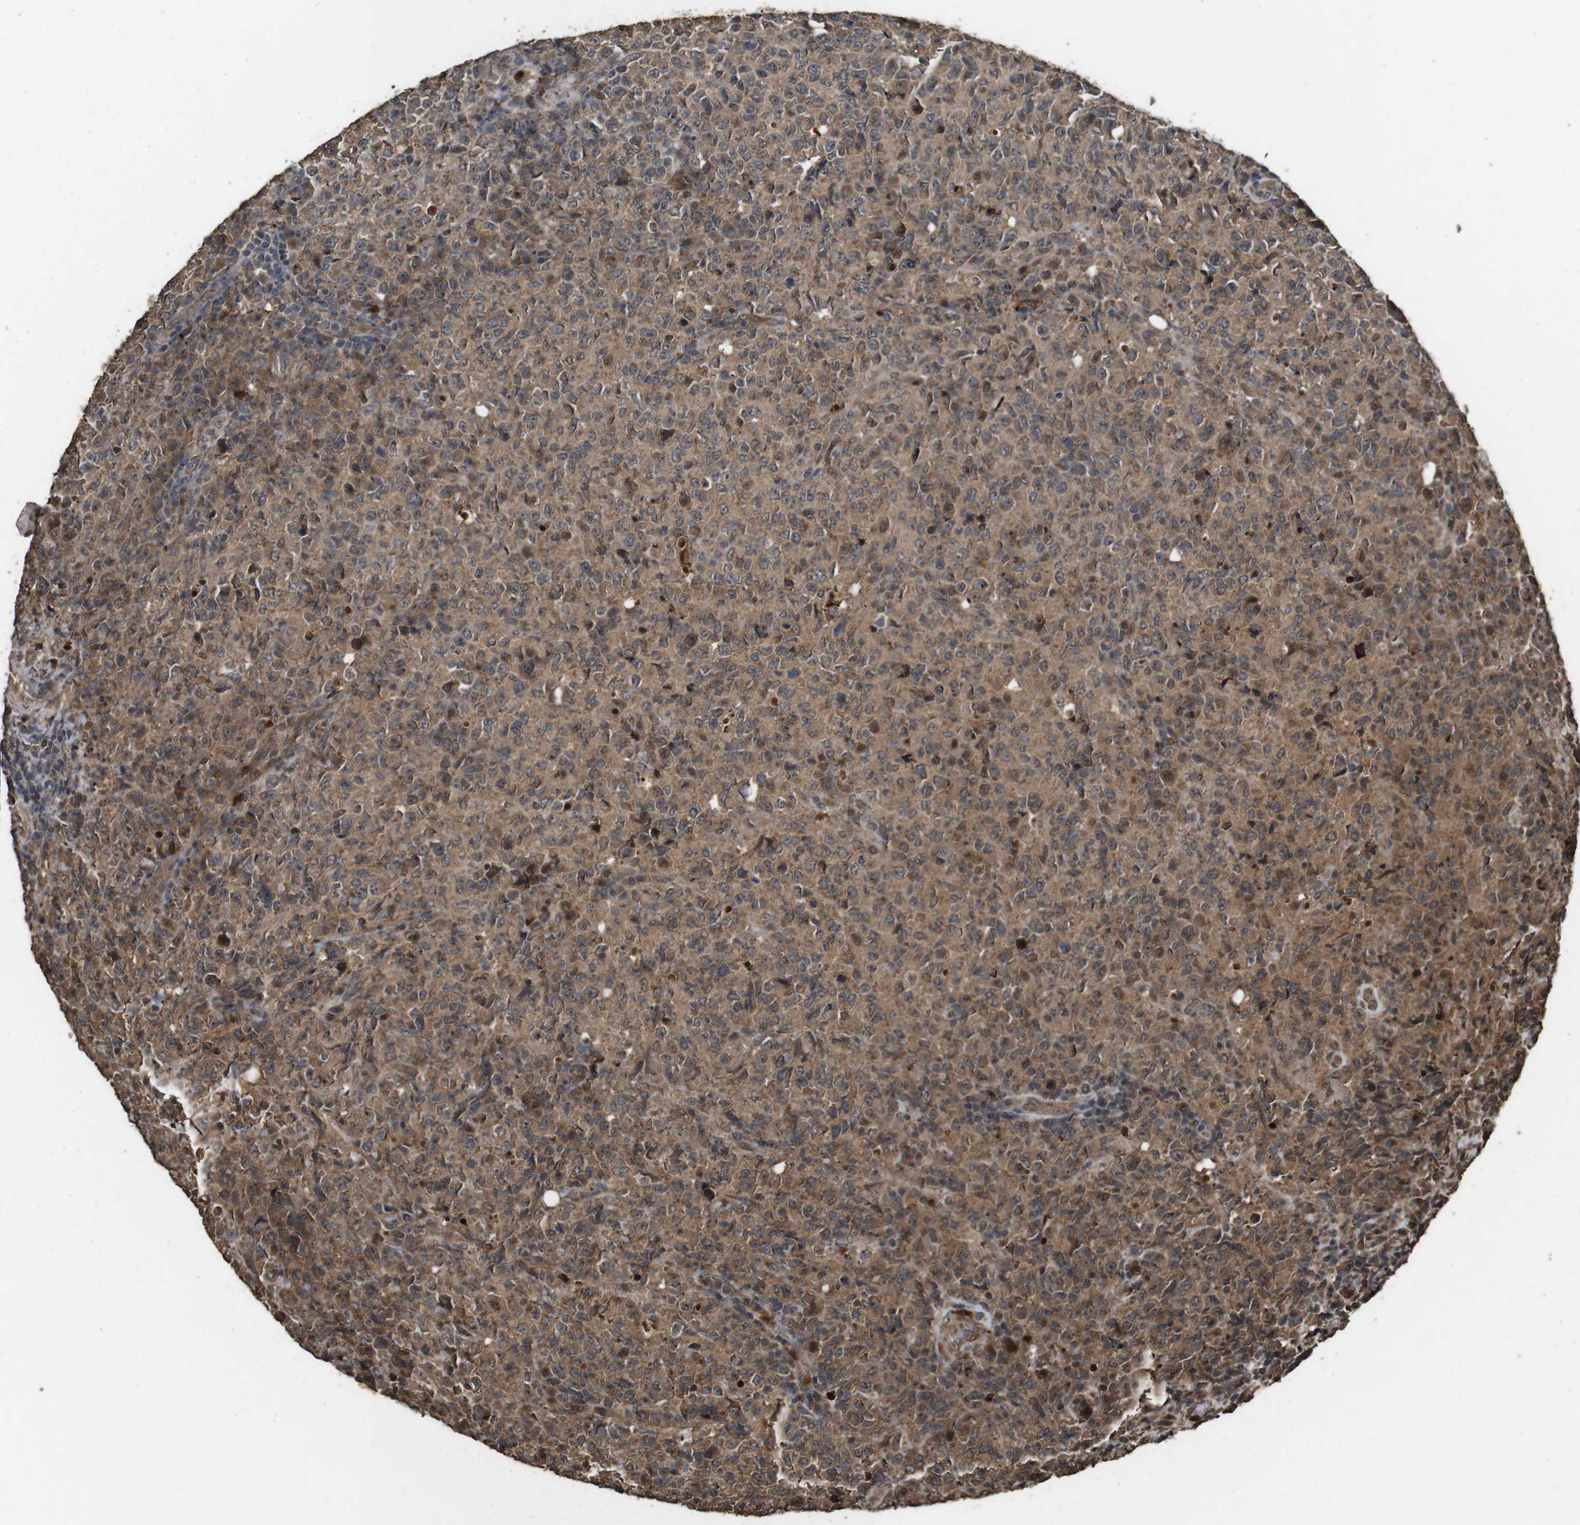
{"staining": {"intensity": "moderate", "quantity": ">75%", "location": "cytoplasmic/membranous"}, "tissue": "lymphoma", "cell_type": "Tumor cells", "image_type": "cancer", "snomed": [{"axis": "morphology", "description": "Malignant lymphoma, non-Hodgkin's type, High grade"}, {"axis": "topography", "description": "Tonsil"}], "caption": "Immunohistochemical staining of high-grade malignant lymphoma, non-Hodgkin's type demonstrates moderate cytoplasmic/membranous protein staining in approximately >75% of tumor cells.", "gene": "RRAS2", "patient": {"sex": "female", "age": 36}}